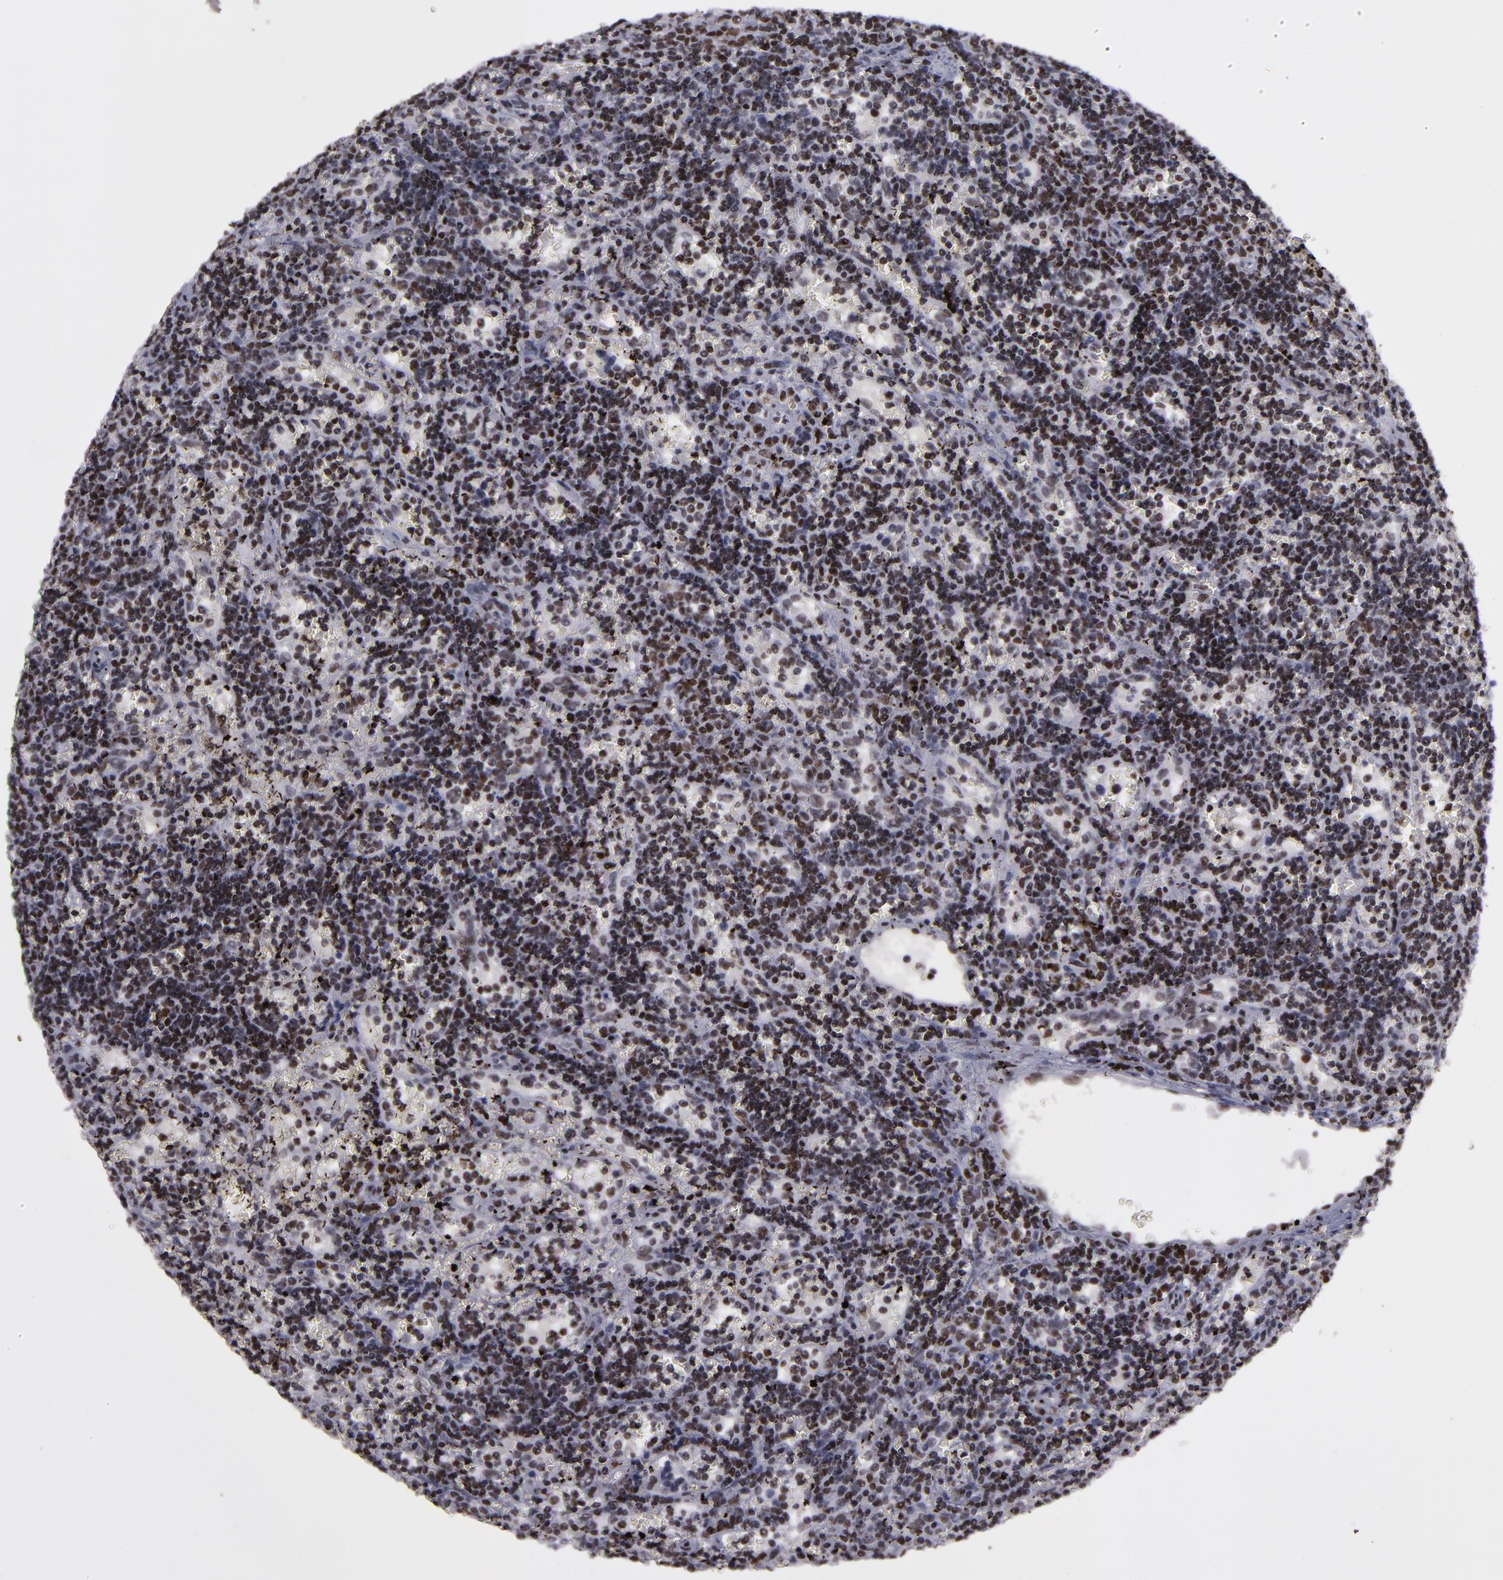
{"staining": {"intensity": "strong", "quantity": ">75%", "location": "nuclear"}, "tissue": "lymphoma", "cell_type": "Tumor cells", "image_type": "cancer", "snomed": [{"axis": "morphology", "description": "Malignant lymphoma, non-Hodgkin's type, Low grade"}, {"axis": "topography", "description": "Spleen"}], "caption": "Strong nuclear positivity for a protein is present in about >75% of tumor cells of lymphoma using IHC.", "gene": "TERF2", "patient": {"sex": "male", "age": 60}}